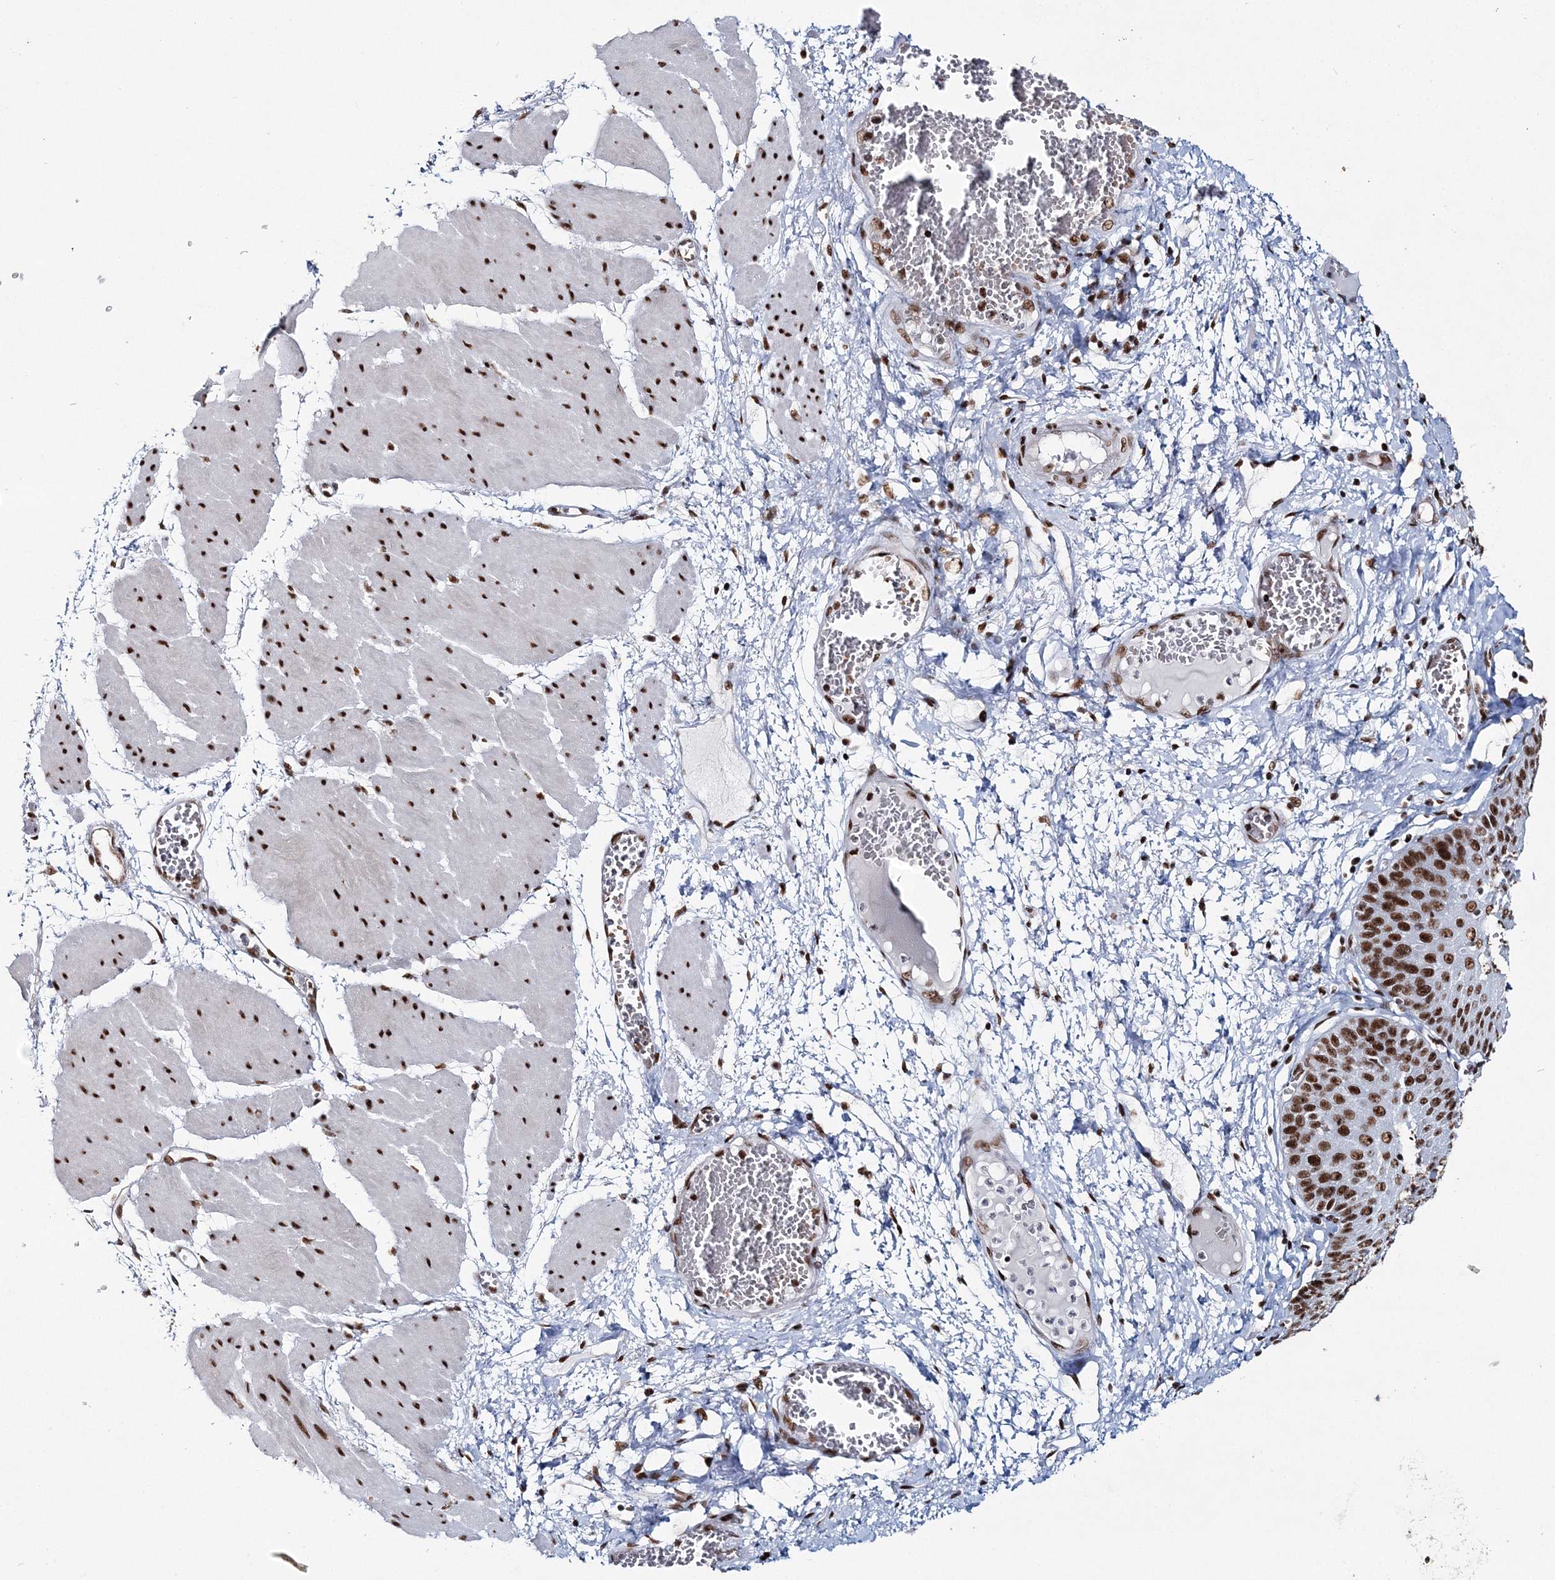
{"staining": {"intensity": "strong", "quantity": ">75%", "location": "nuclear"}, "tissue": "esophagus", "cell_type": "Squamous epithelial cells", "image_type": "normal", "snomed": [{"axis": "morphology", "description": "Normal tissue, NOS"}, {"axis": "topography", "description": "Esophagus"}], "caption": "Immunohistochemical staining of normal human esophagus shows strong nuclear protein positivity in about >75% of squamous epithelial cells.", "gene": "ENSG00000290315", "patient": {"sex": "male", "age": 60}}